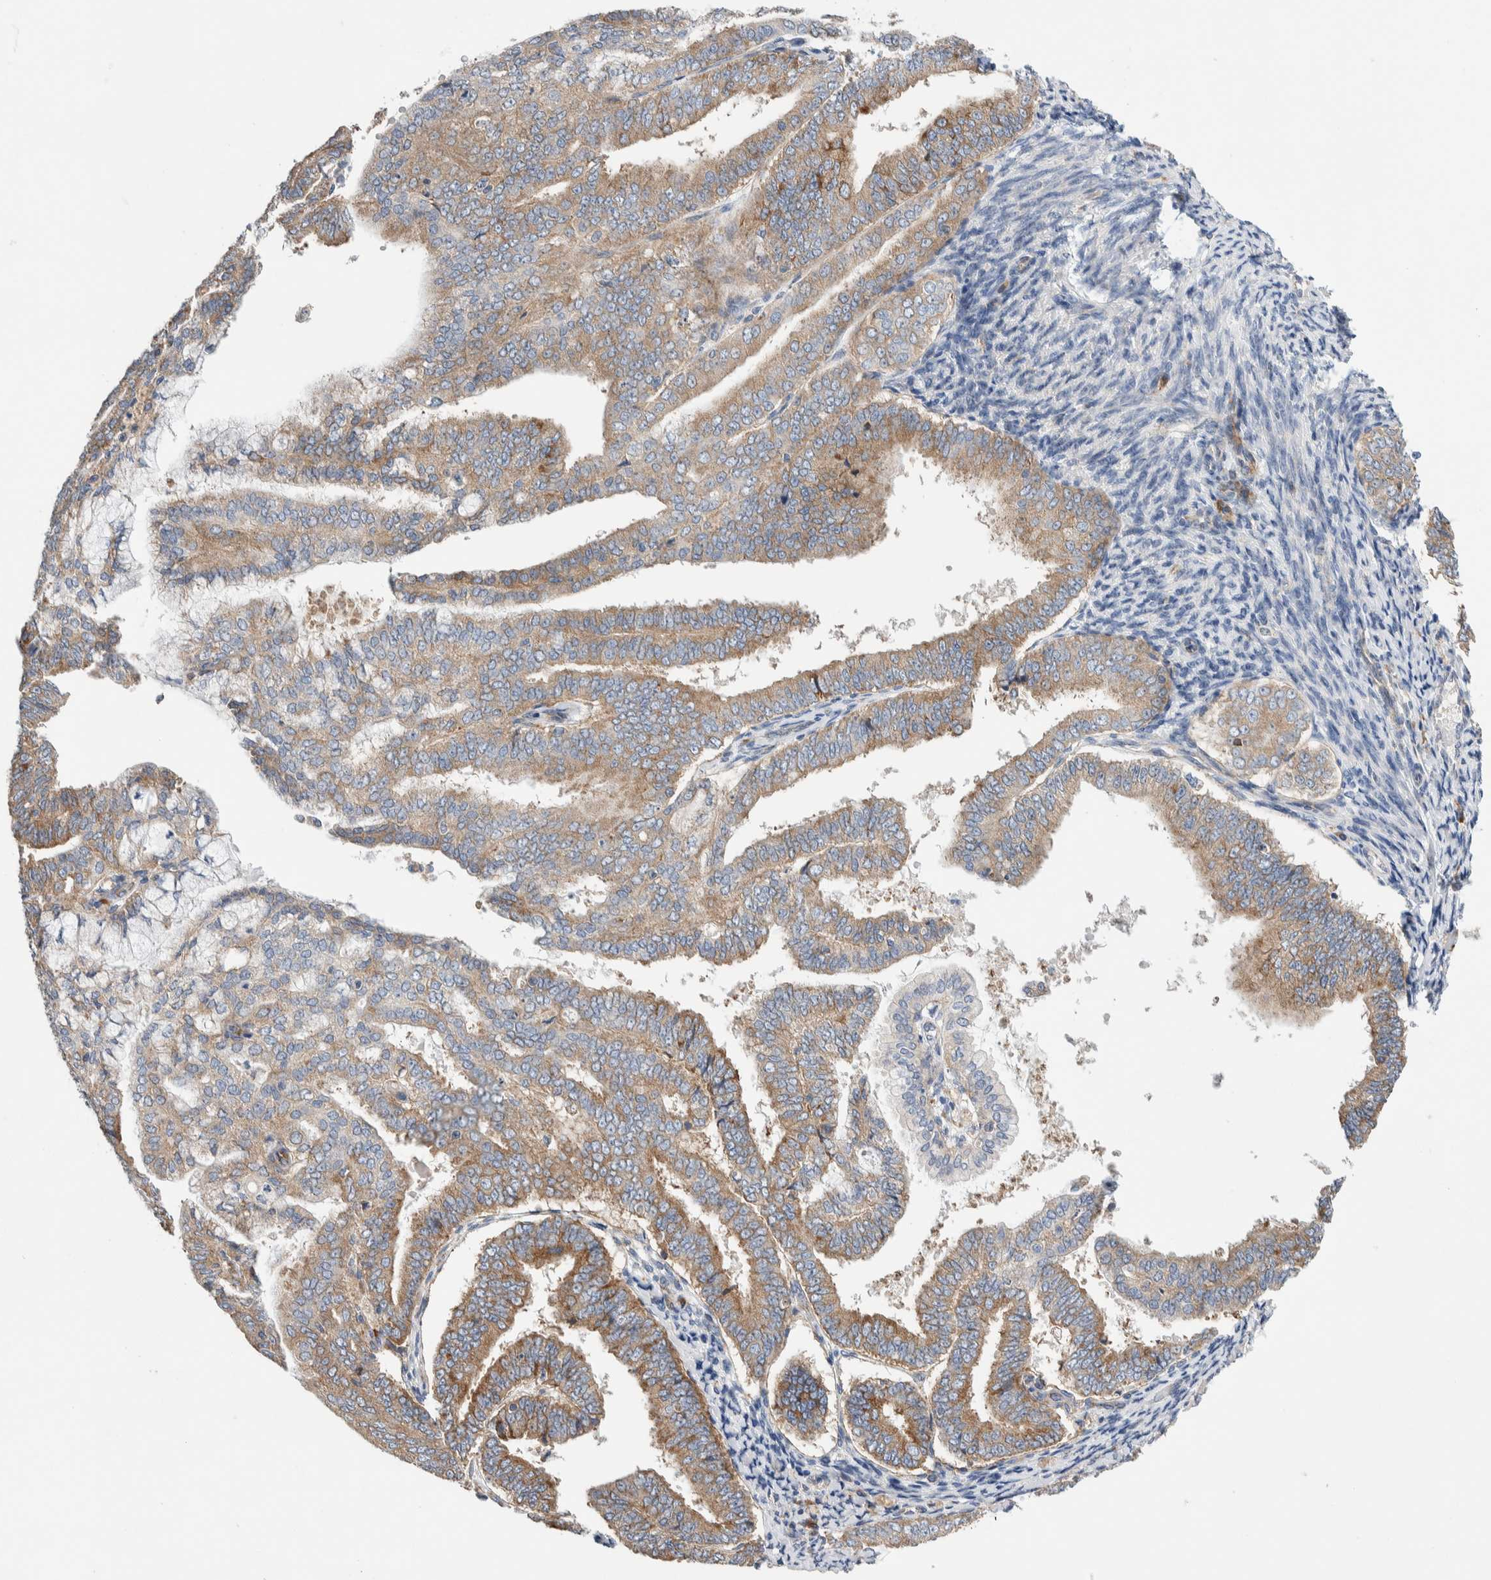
{"staining": {"intensity": "moderate", "quantity": ">75%", "location": "cytoplasmic/membranous"}, "tissue": "endometrial cancer", "cell_type": "Tumor cells", "image_type": "cancer", "snomed": [{"axis": "morphology", "description": "Adenocarcinoma, NOS"}, {"axis": "topography", "description": "Endometrium"}], "caption": "Protein expression analysis of human endometrial cancer (adenocarcinoma) reveals moderate cytoplasmic/membranous staining in approximately >75% of tumor cells.", "gene": "RACK1", "patient": {"sex": "female", "age": 63}}